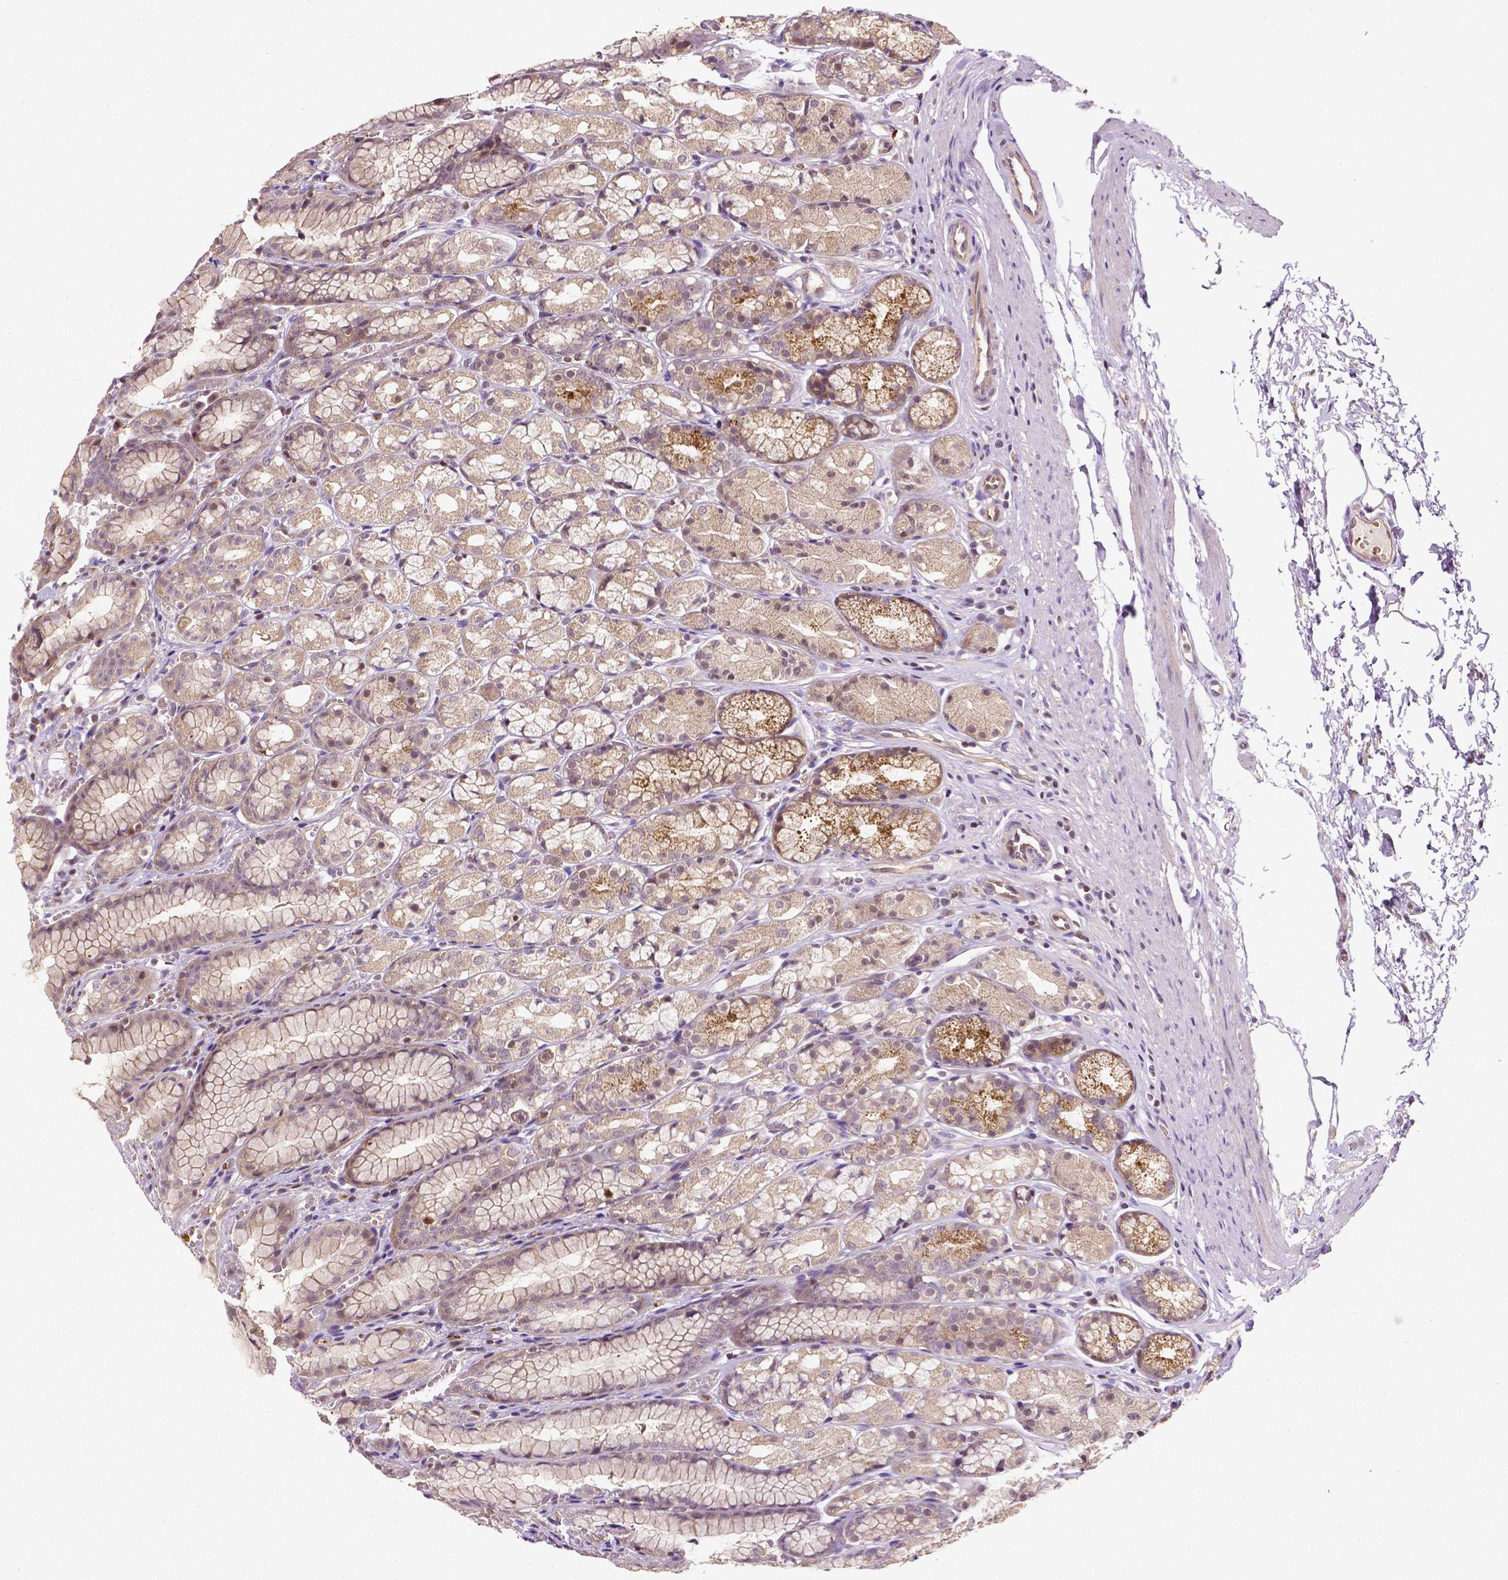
{"staining": {"intensity": "moderate", "quantity": ">75%", "location": "cytoplasmic/membranous"}, "tissue": "stomach", "cell_type": "Glandular cells", "image_type": "normal", "snomed": [{"axis": "morphology", "description": "Normal tissue, NOS"}, {"axis": "topography", "description": "Stomach"}], "caption": "Protein expression analysis of unremarkable human stomach reveals moderate cytoplasmic/membranous staining in approximately >75% of glandular cells. (Stains: DAB in brown, nuclei in blue, Microscopy: brightfield microscopy at high magnification).", "gene": "MATK", "patient": {"sex": "male", "age": 70}}